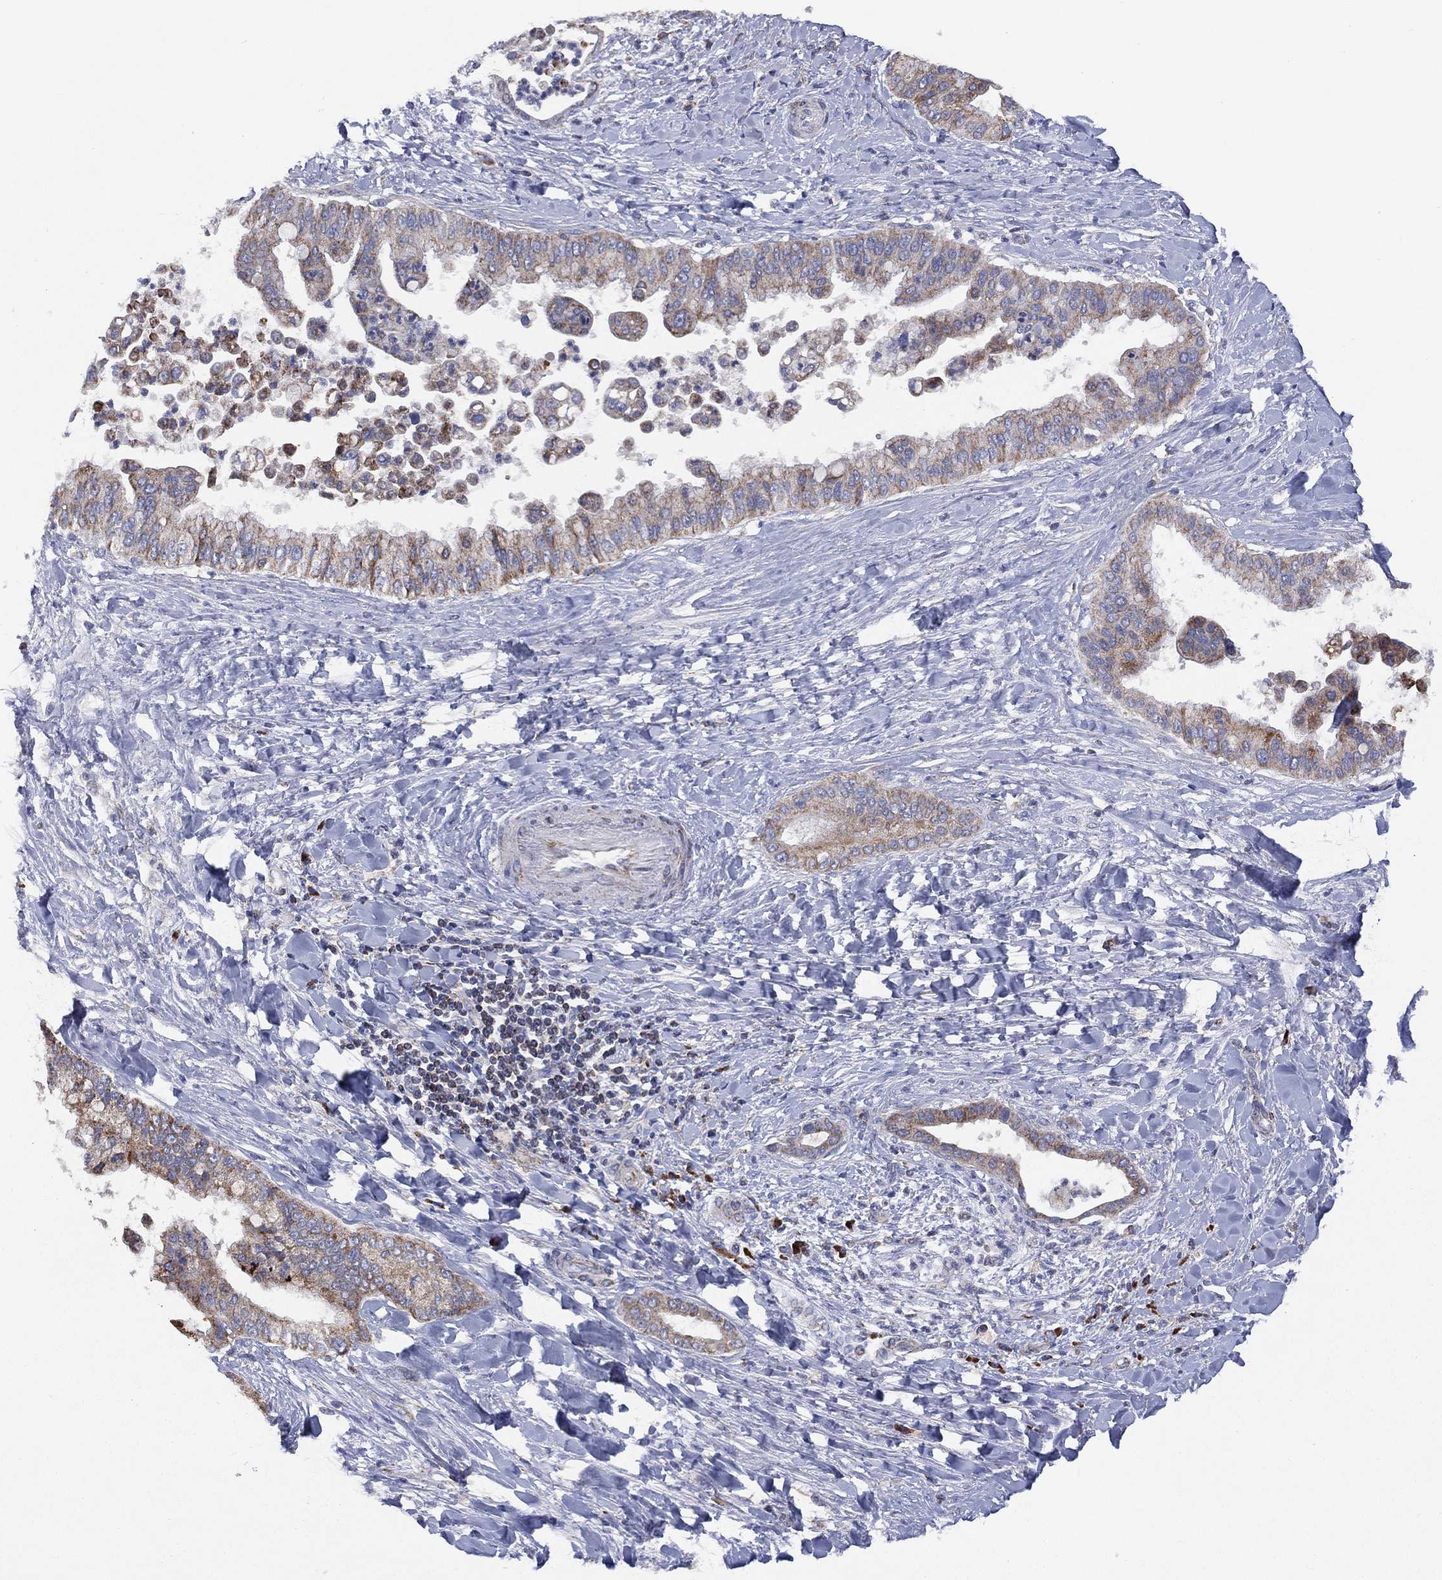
{"staining": {"intensity": "weak", "quantity": ">75%", "location": "cytoplasmic/membranous"}, "tissue": "liver cancer", "cell_type": "Tumor cells", "image_type": "cancer", "snomed": [{"axis": "morphology", "description": "Cholangiocarcinoma"}, {"axis": "topography", "description": "Liver"}], "caption": "IHC micrograph of human liver cholangiocarcinoma stained for a protein (brown), which exhibits low levels of weak cytoplasmic/membranous positivity in about >75% of tumor cells.", "gene": "PPP2R5A", "patient": {"sex": "female", "age": 54}}